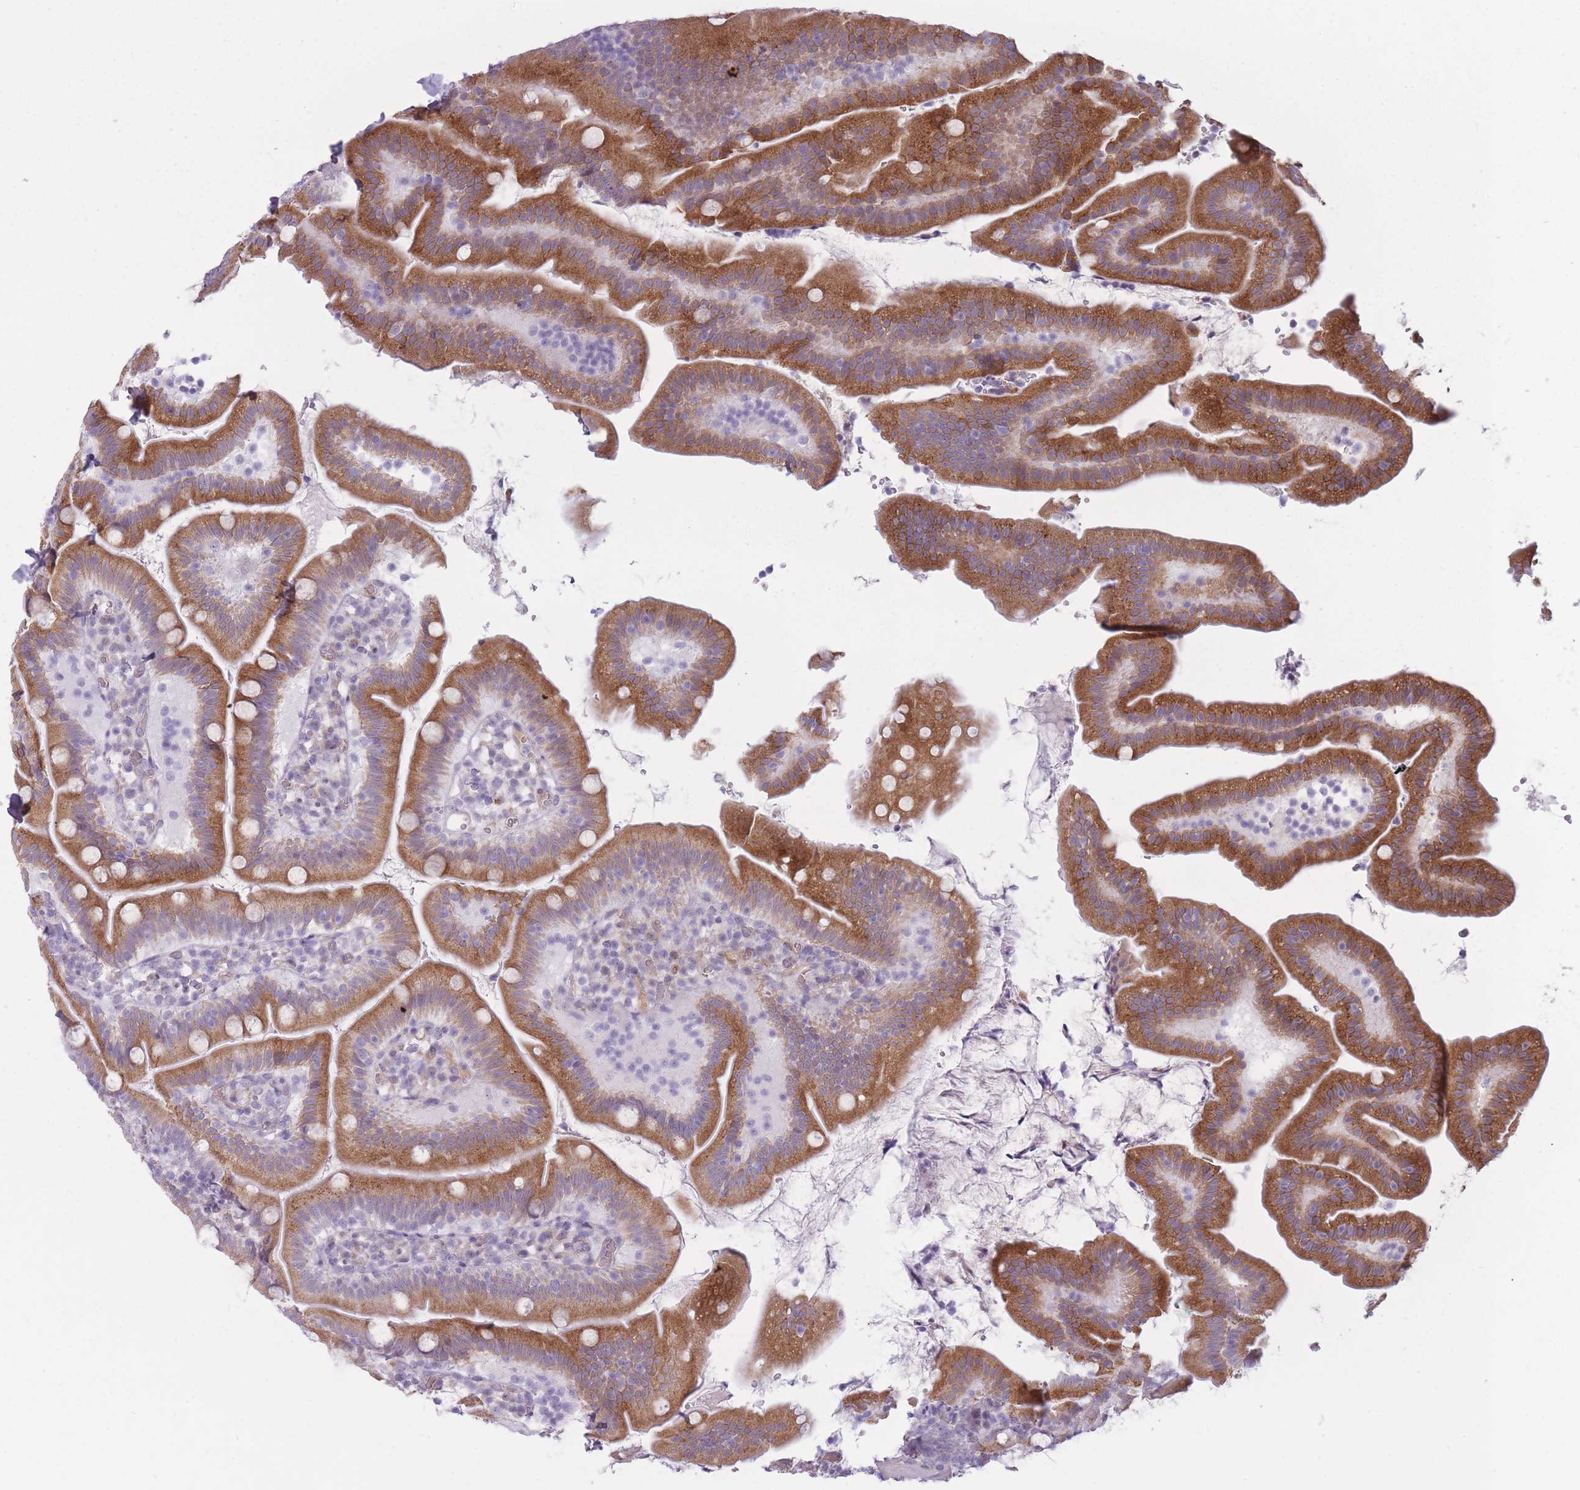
{"staining": {"intensity": "moderate", "quantity": "25%-75%", "location": "cytoplasmic/membranous"}, "tissue": "duodenum", "cell_type": "Glandular cells", "image_type": "normal", "snomed": [{"axis": "morphology", "description": "Normal tissue, NOS"}, {"axis": "topography", "description": "Duodenum"}], "caption": "Human duodenum stained for a protein (brown) displays moderate cytoplasmic/membranous positive positivity in approximately 25%-75% of glandular cells.", "gene": "PGRMC2", "patient": {"sex": "female", "age": 67}}